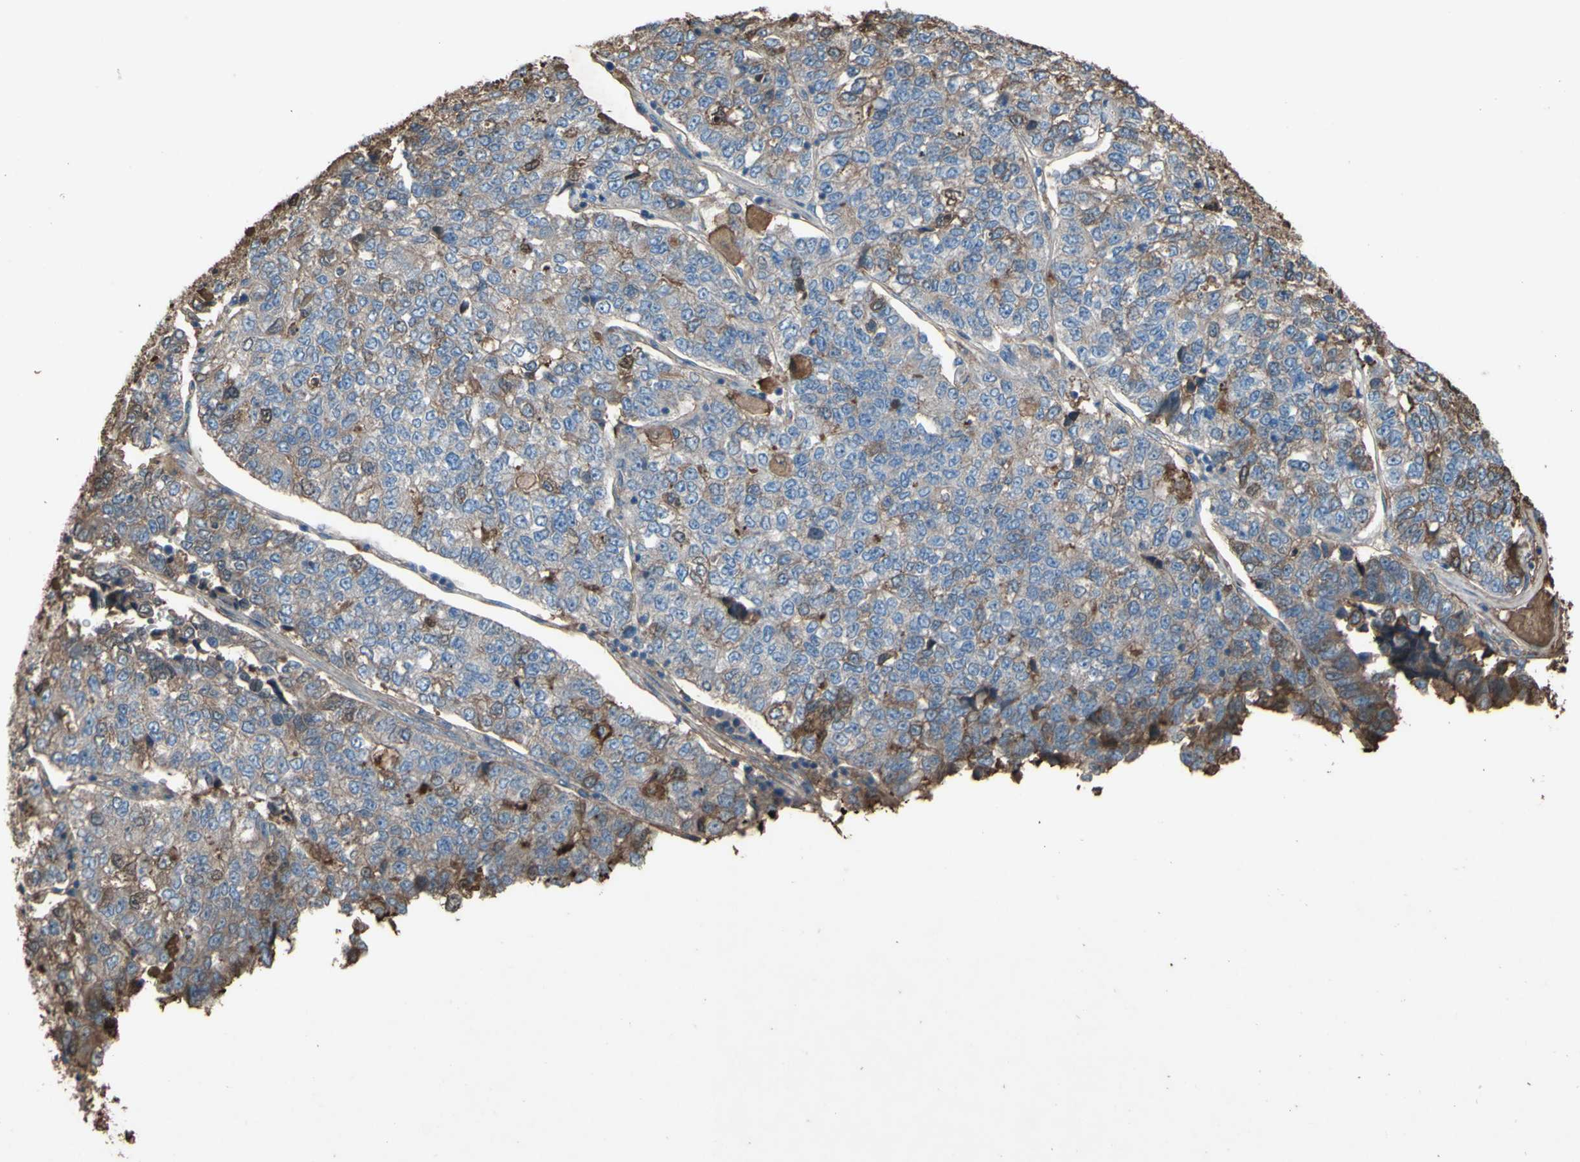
{"staining": {"intensity": "weak", "quantity": "25%-75%", "location": "cytoplasmic/membranous"}, "tissue": "lung cancer", "cell_type": "Tumor cells", "image_type": "cancer", "snomed": [{"axis": "morphology", "description": "Adenocarcinoma, NOS"}, {"axis": "topography", "description": "Lung"}], "caption": "This is an image of immunohistochemistry (IHC) staining of lung cancer, which shows weak expression in the cytoplasmic/membranous of tumor cells.", "gene": "PTGDS", "patient": {"sex": "male", "age": 49}}